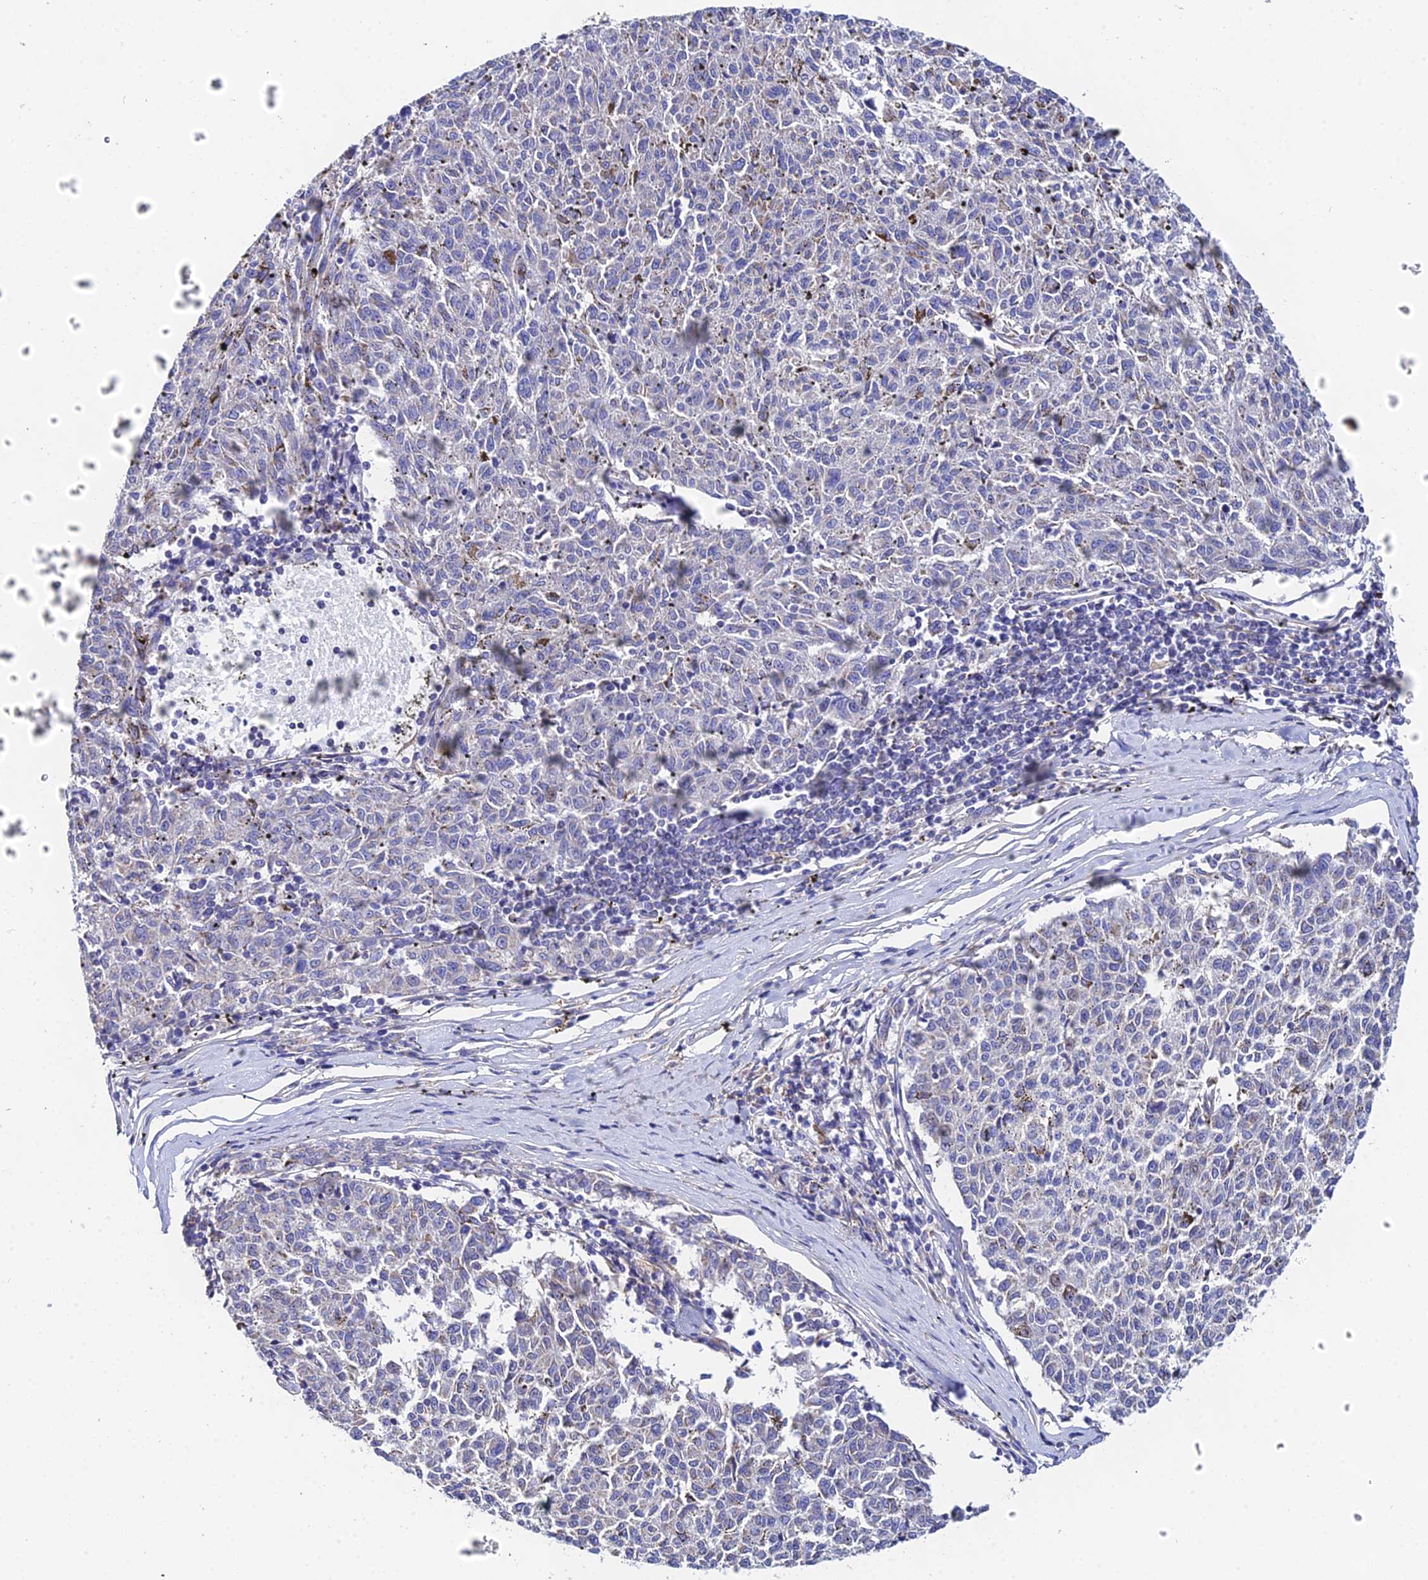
{"staining": {"intensity": "negative", "quantity": "none", "location": "none"}, "tissue": "melanoma", "cell_type": "Tumor cells", "image_type": "cancer", "snomed": [{"axis": "morphology", "description": "Malignant melanoma, NOS"}, {"axis": "topography", "description": "Skin"}], "caption": "IHC image of human malignant melanoma stained for a protein (brown), which shows no staining in tumor cells. (Stains: DAB immunohistochemistry (IHC) with hematoxylin counter stain, Microscopy: brightfield microscopy at high magnification).", "gene": "PPP2R2C", "patient": {"sex": "female", "age": 72}}